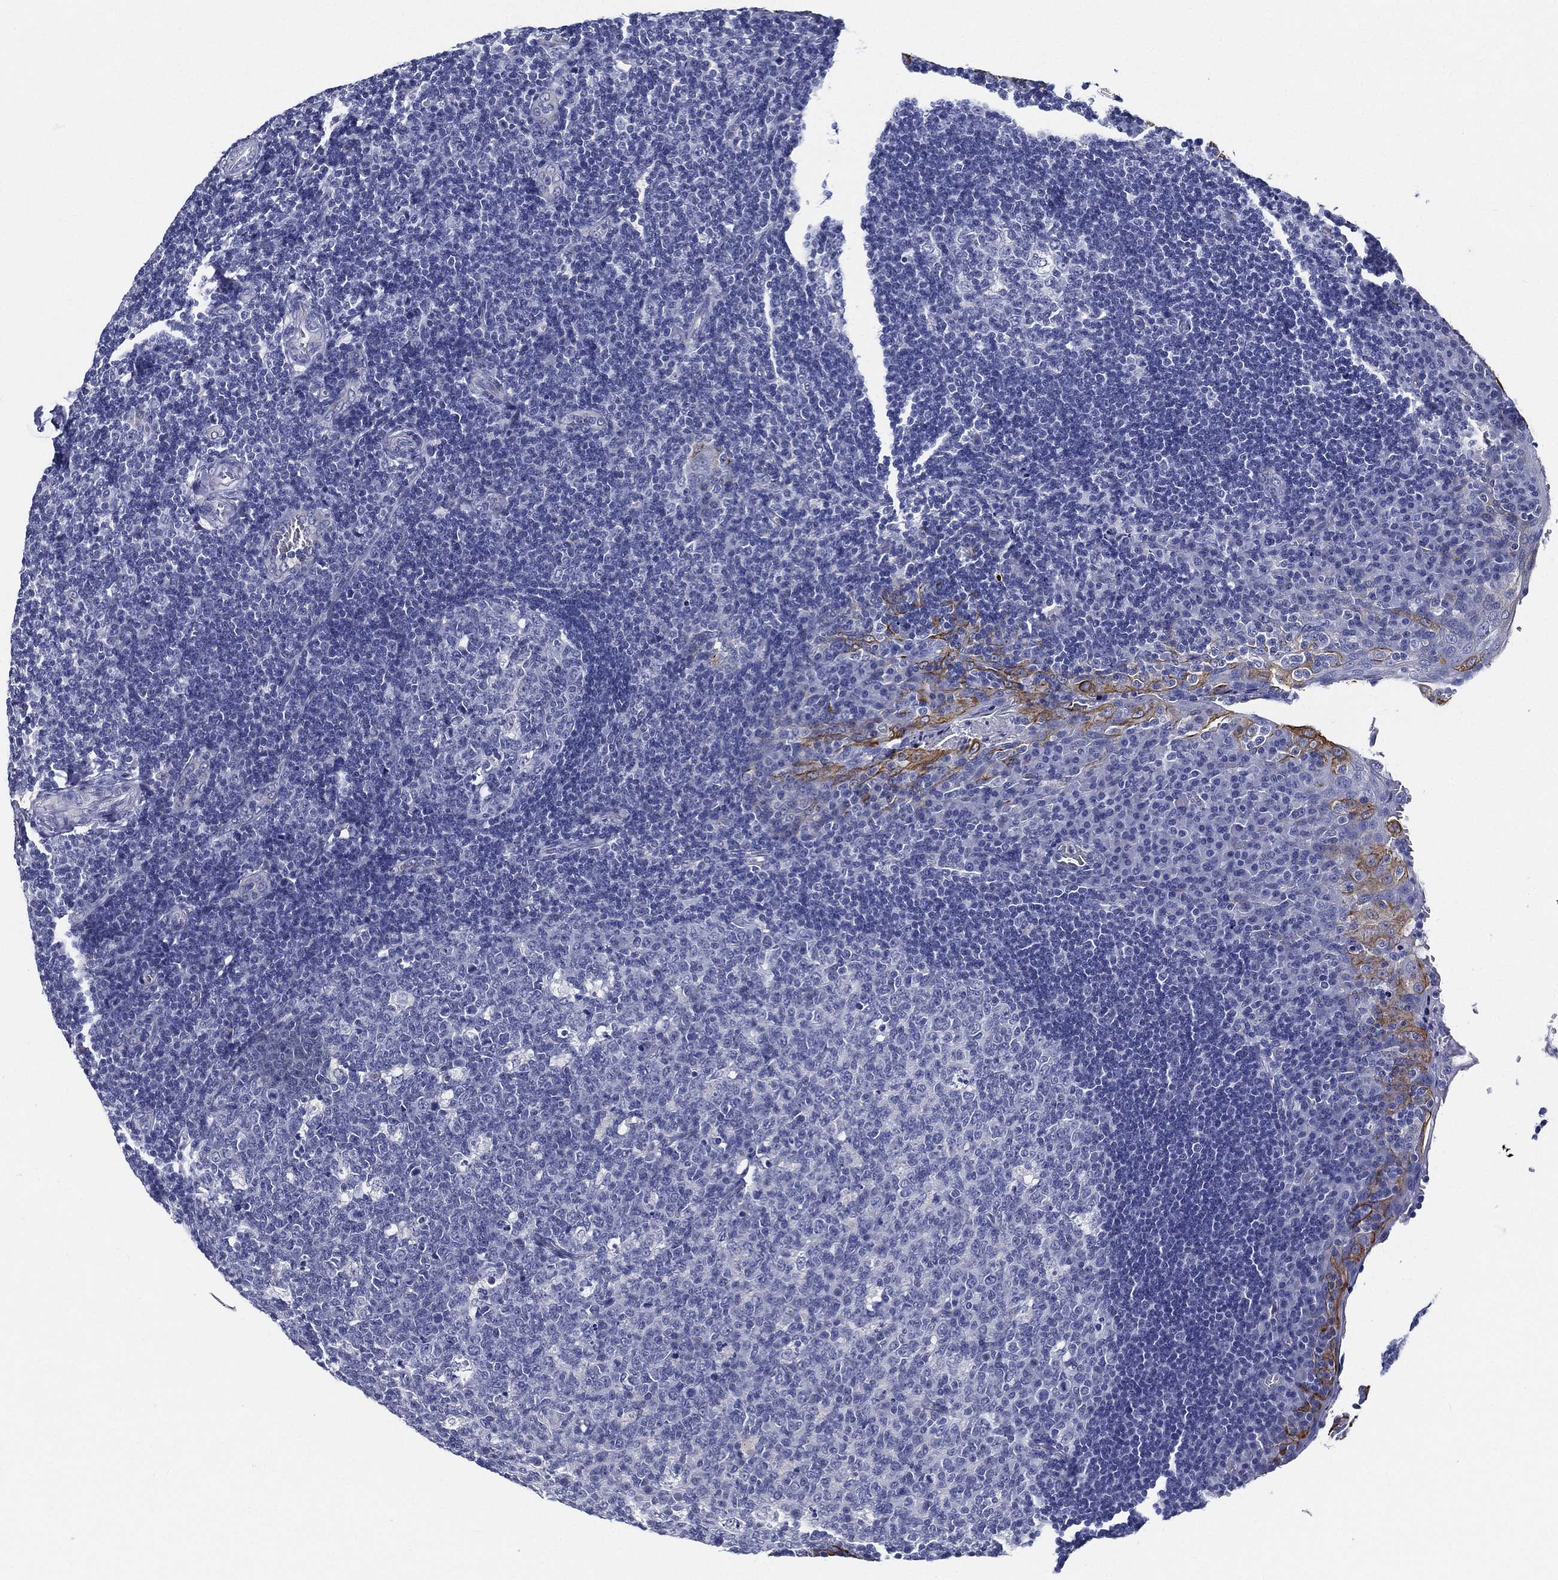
{"staining": {"intensity": "negative", "quantity": "none", "location": "none"}, "tissue": "tonsil", "cell_type": "Germinal center cells", "image_type": "normal", "snomed": [{"axis": "morphology", "description": "Normal tissue, NOS"}, {"axis": "topography", "description": "Tonsil"}], "caption": "High power microscopy image of an immunohistochemistry (IHC) micrograph of normal tonsil, revealing no significant positivity in germinal center cells.", "gene": "NEDD9", "patient": {"sex": "male", "age": 17}}